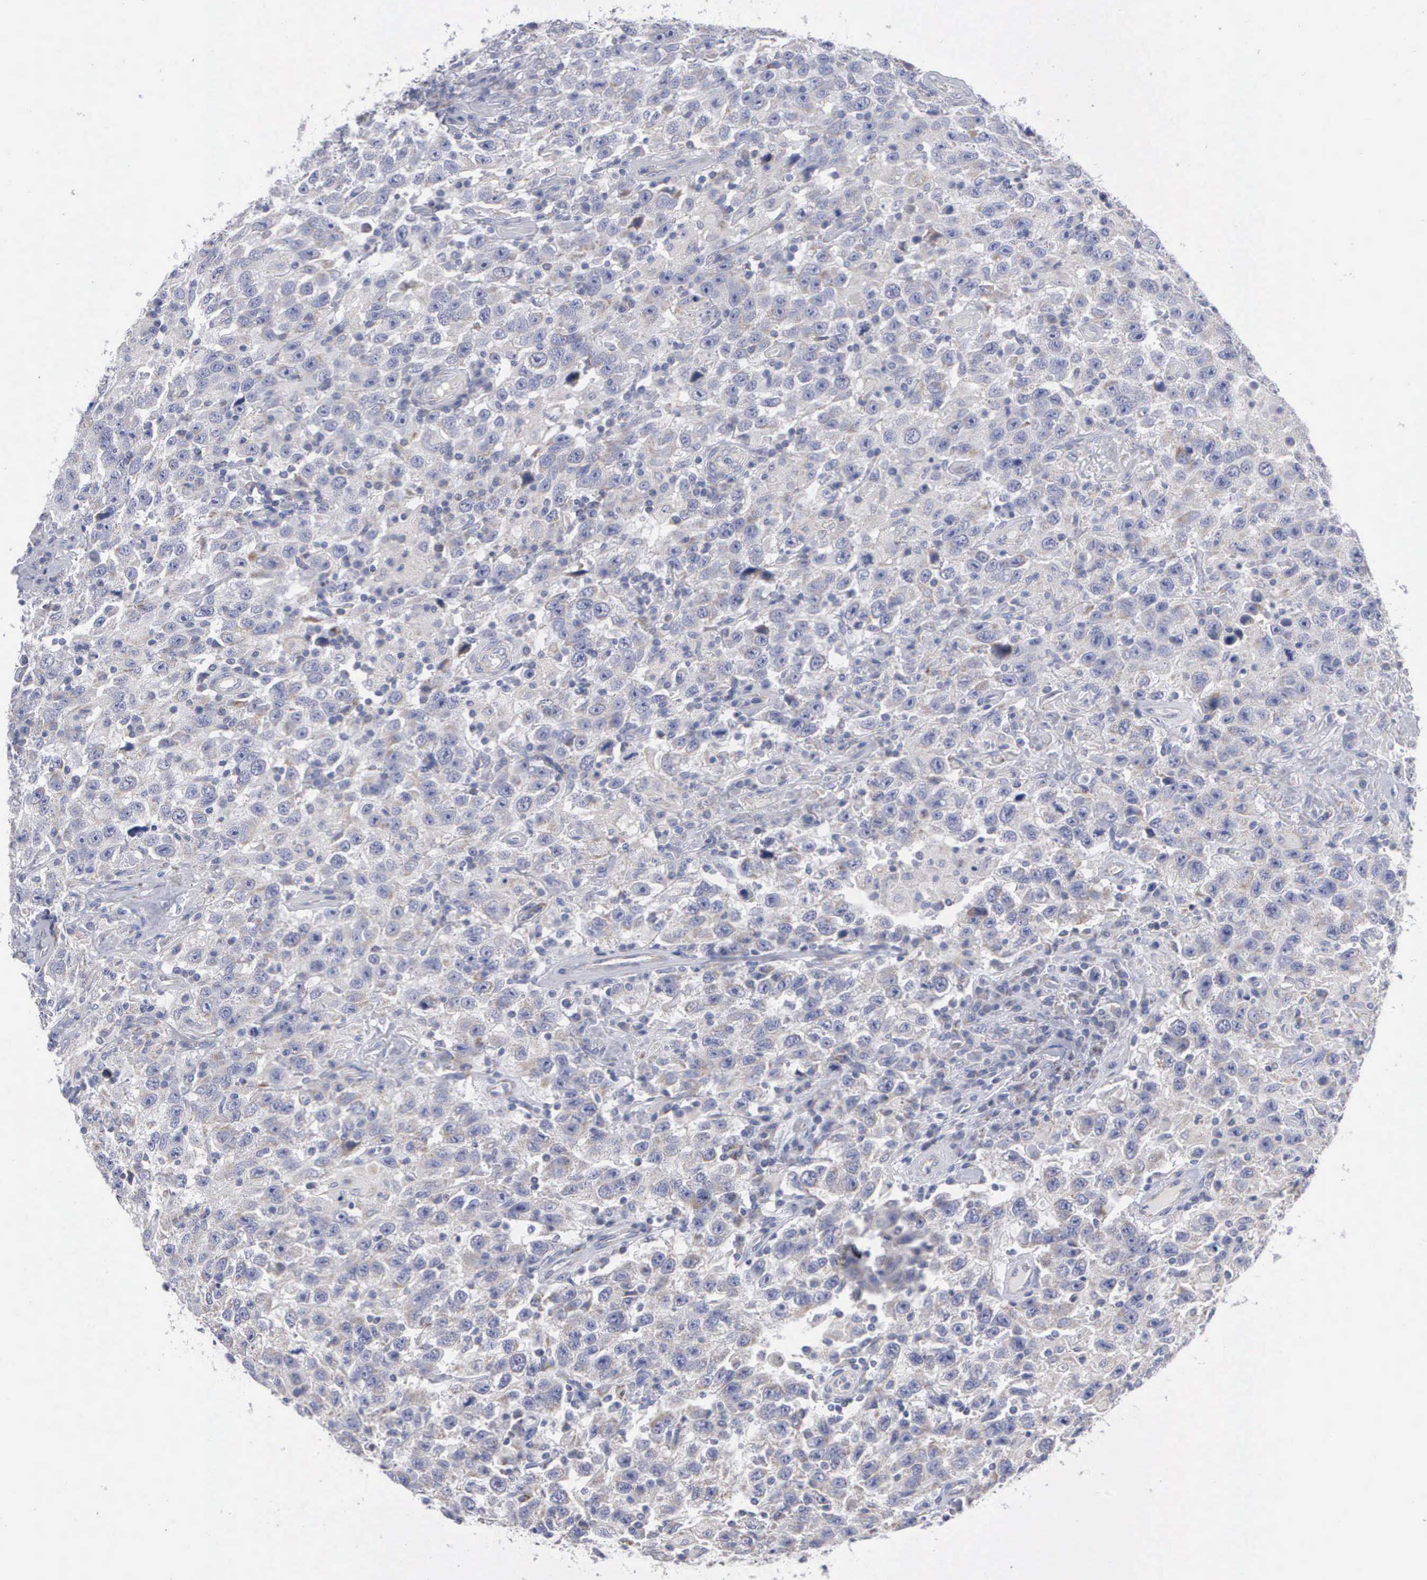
{"staining": {"intensity": "negative", "quantity": "none", "location": "none"}, "tissue": "testis cancer", "cell_type": "Tumor cells", "image_type": "cancer", "snomed": [{"axis": "morphology", "description": "Seminoma, NOS"}, {"axis": "topography", "description": "Testis"}], "caption": "Histopathology image shows no significant protein staining in tumor cells of testis seminoma.", "gene": "APOOL", "patient": {"sex": "male", "age": 41}}